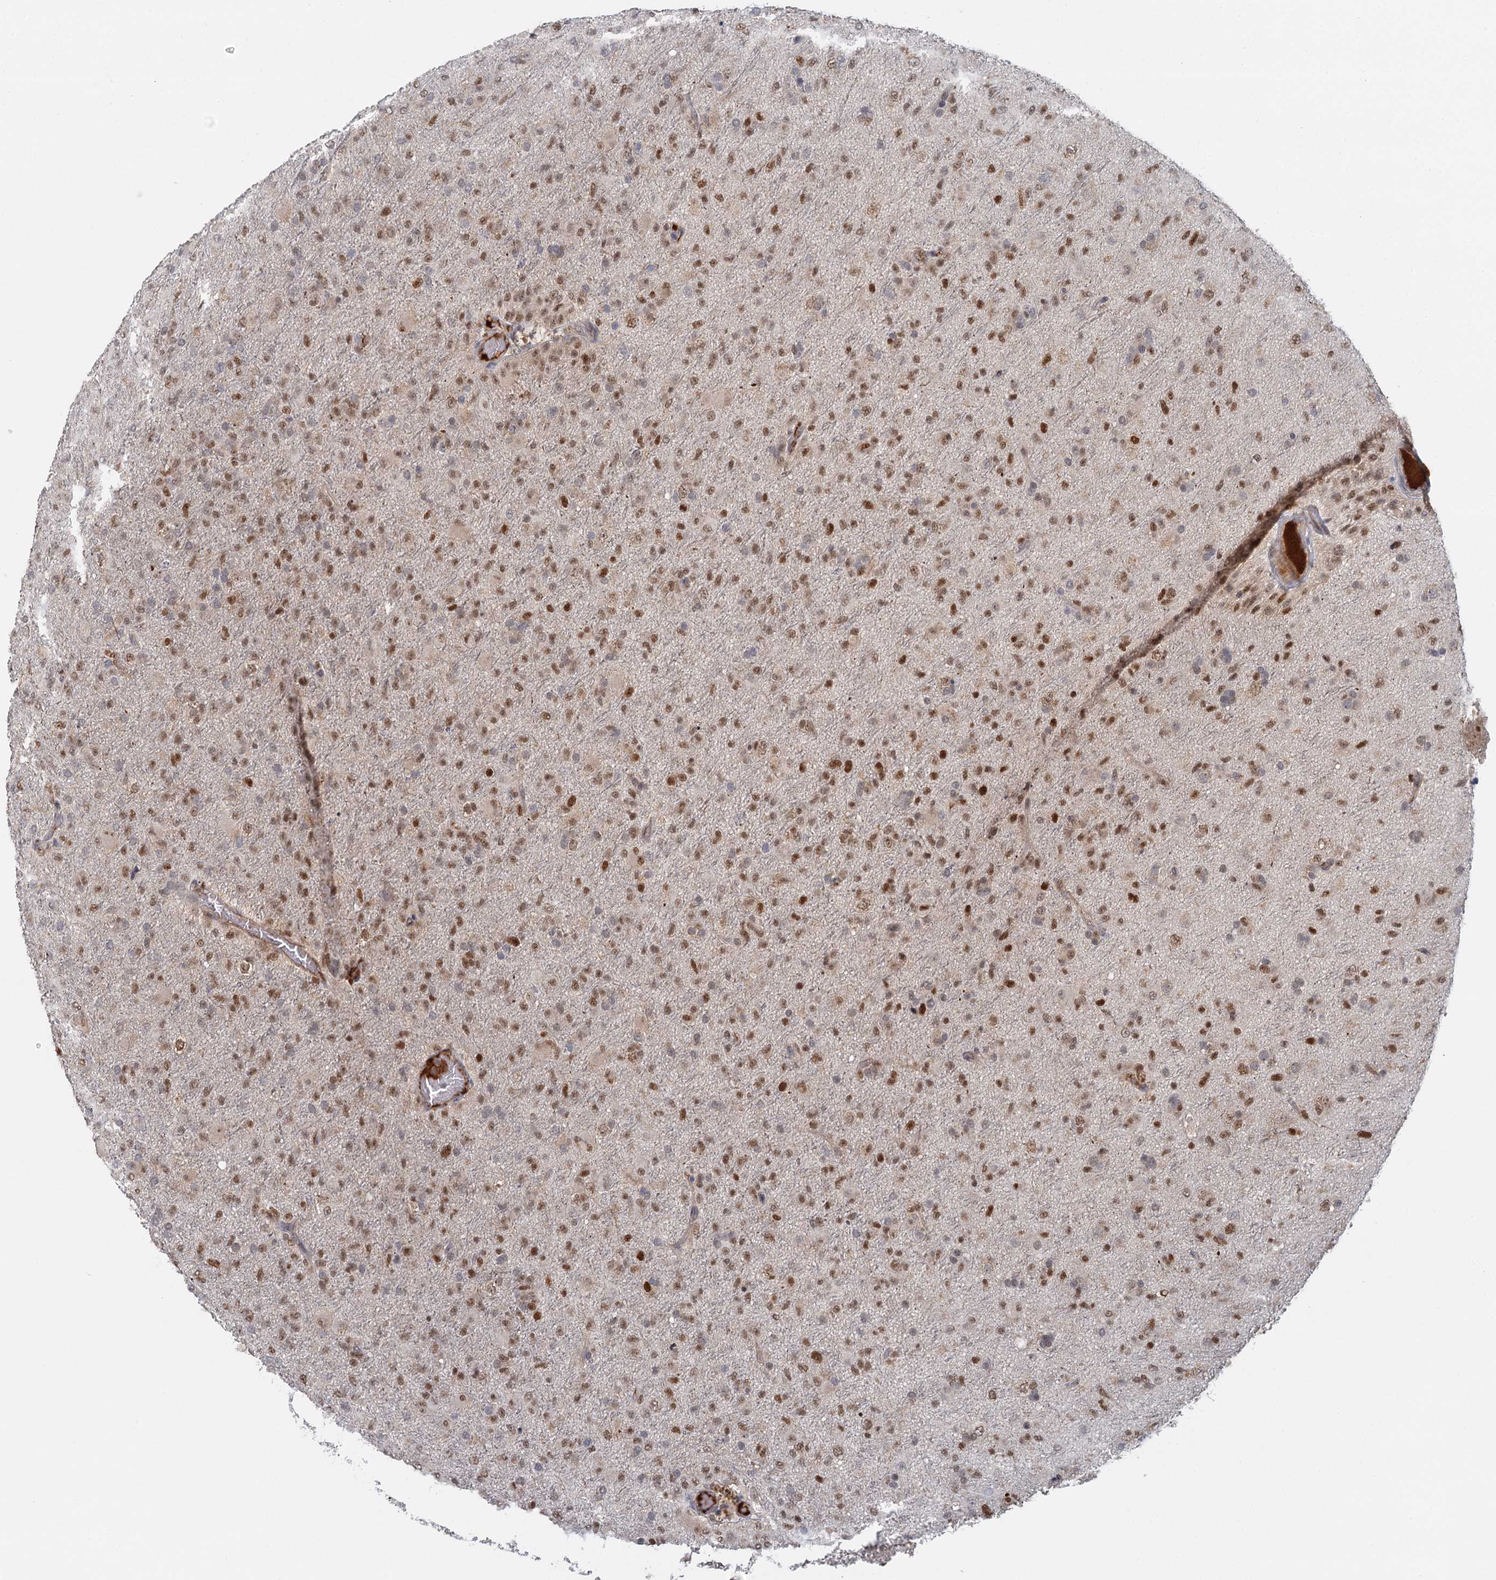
{"staining": {"intensity": "moderate", "quantity": "25%-75%", "location": "nuclear"}, "tissue": "glioma", "cell_type": "Tumor cells", "image_type": "cancer", "snomed": [{"axis": "morphology", "description": "Glioma, malignant, Low grade"}, {"axis": "topography", "description": "Brain"}], "caption": "Tumor cells display medium levels of moderate nuclear expression in about 25%-75% of cells in glioma.", "gene": "GPATCH11", "patient": {"sex": "male", "age": 65}}